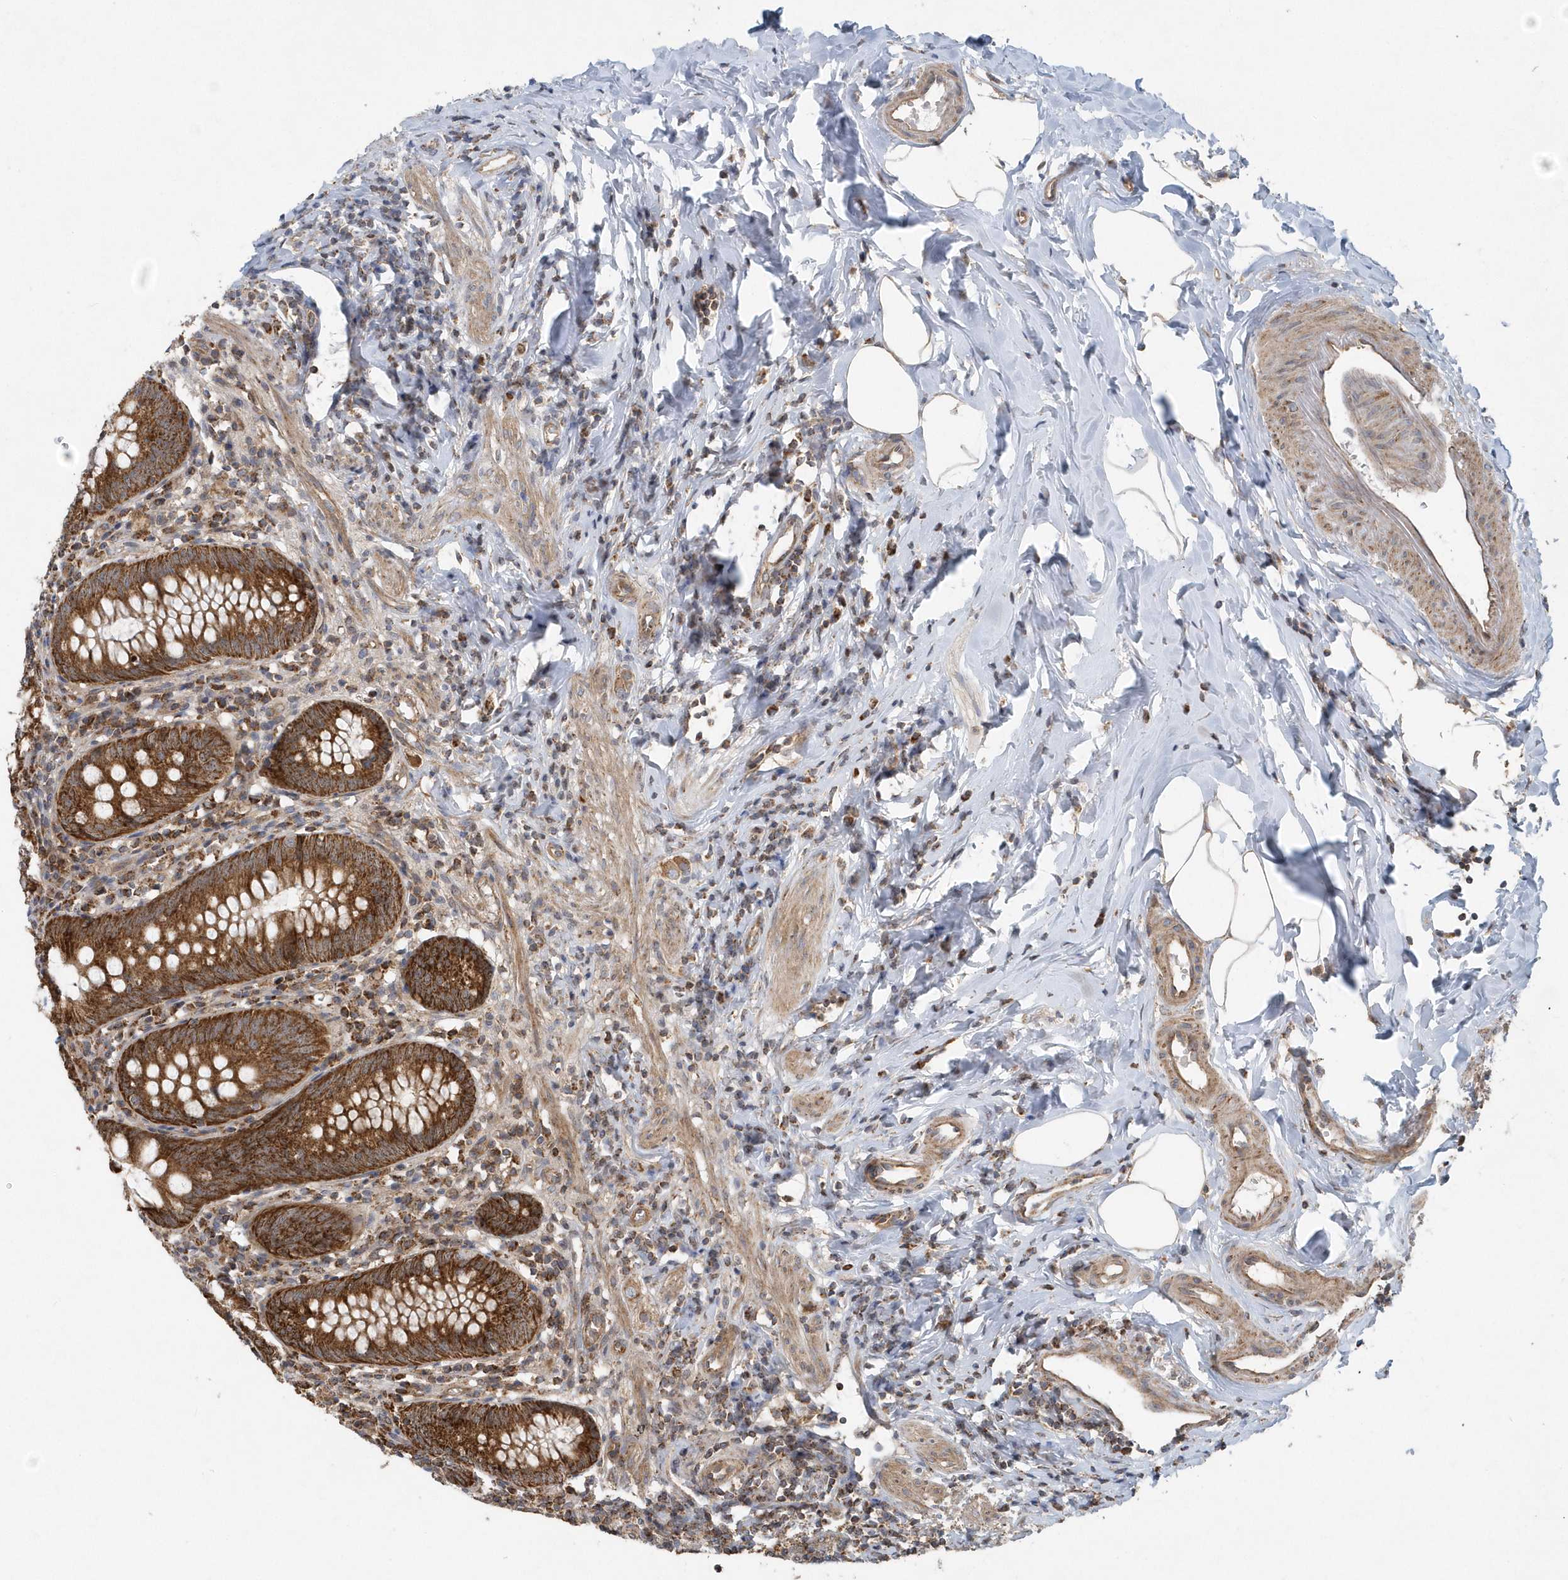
{"staining": {"intensity": "strong", "quantity": ">75%", "location": "cytoplasmic/membranous"}, "tissue": "appendix", "cell_type": "Glandular cells", "image_type": "normal", "snomed": [{"axis": "morphology", "description": "Normal tissue, NOS"}, {"axis": "topography", "description": "Appendix"}], "caption": "DAB (3,3'-diaminobenzidine) immunohistochemical staining of normal appendix displays strong cytoplasmic/membranous protein staining in approximately >75% of glandular cells. (DAB = brown stain, brightfield microscopy at high magnification).", "gene": "PPP1R7", "patient": {"sex": "female", "age": 54}}